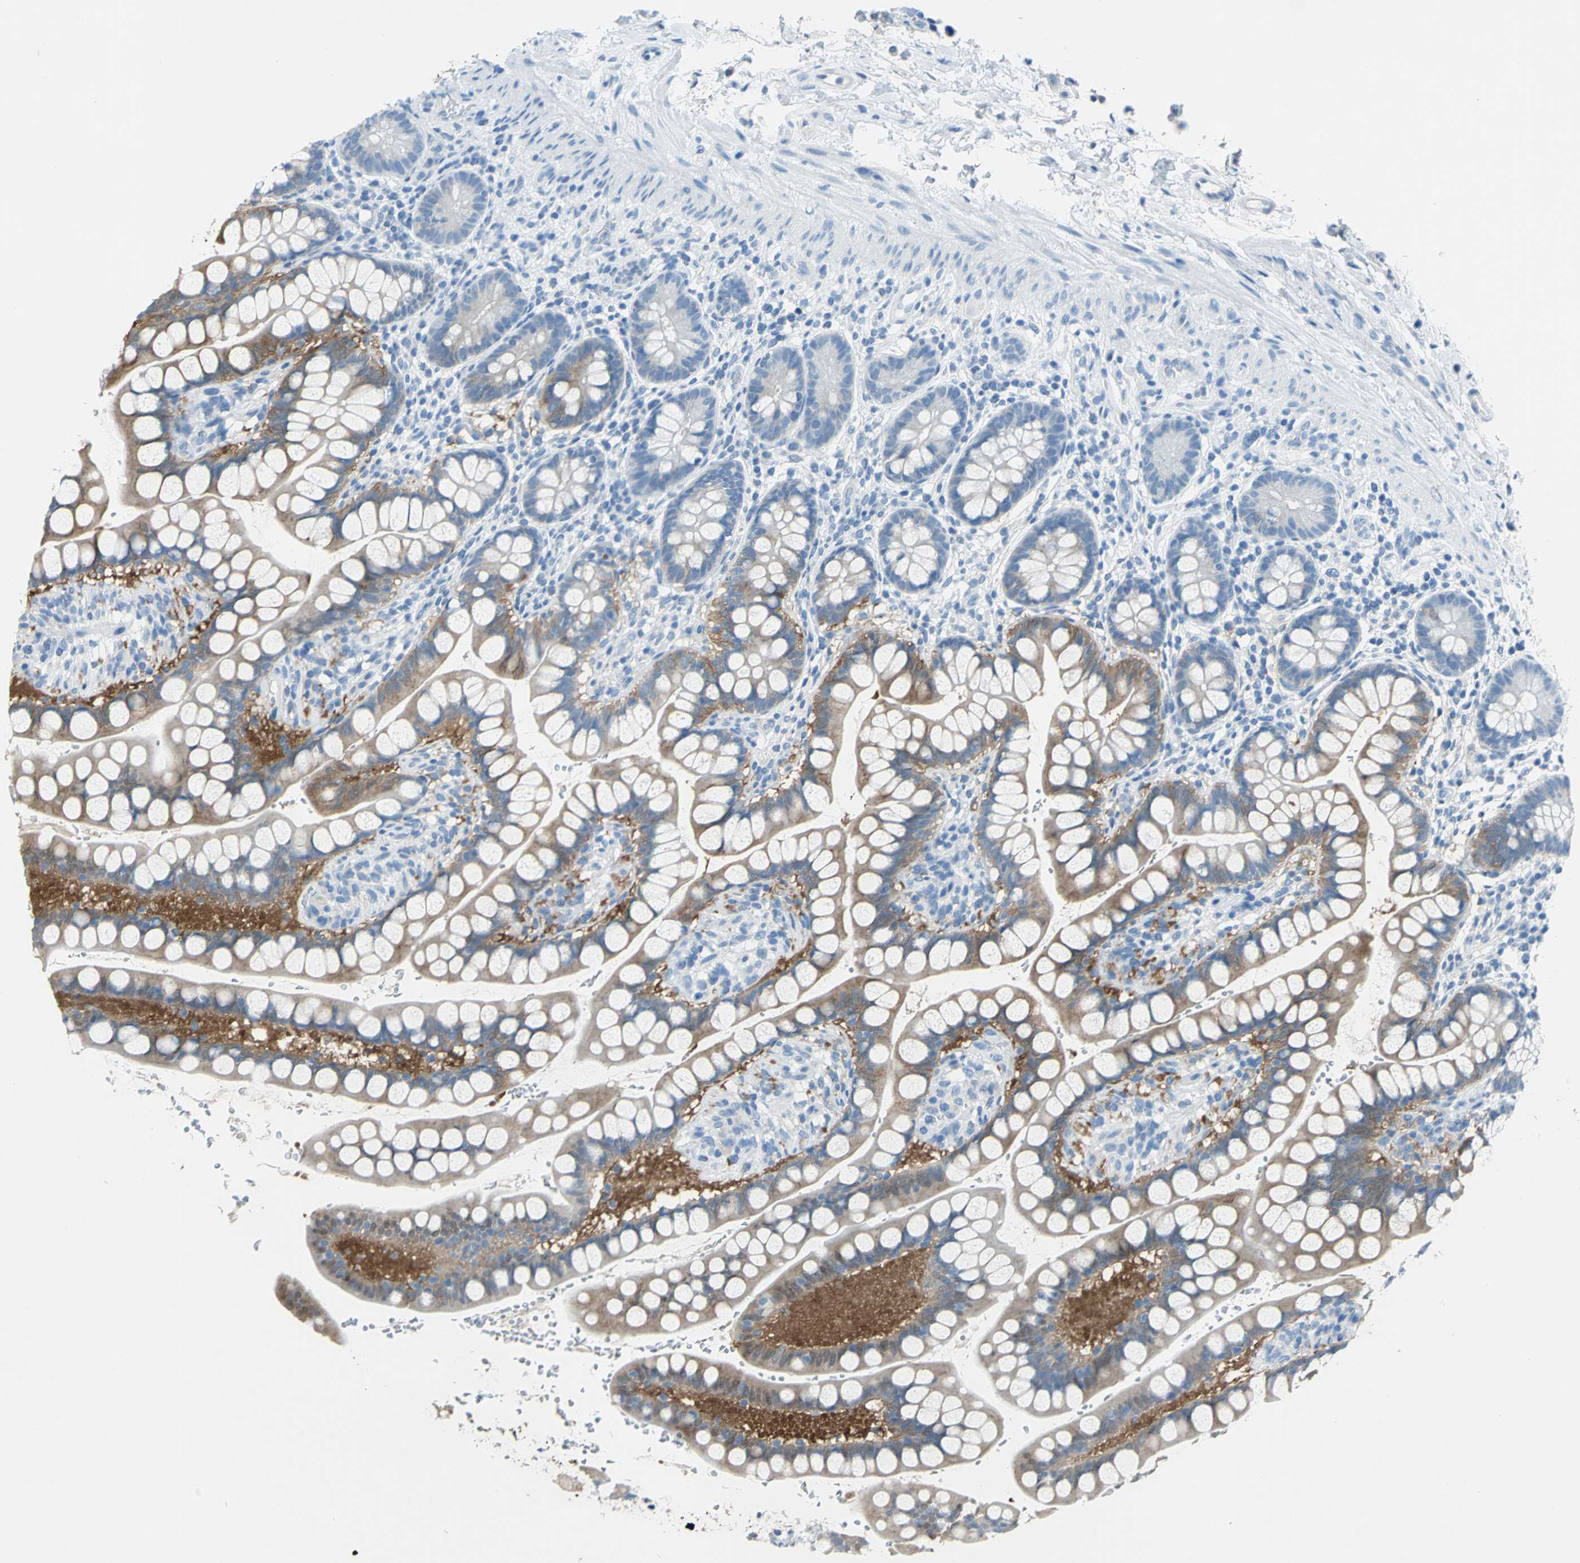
{"staining": {"intensity": "moderate", "quantity": "25%-75%", "location": "cytoplasmic/membranous"}, "tissue": "small intestine", "cell_type": "Glandular cells", "image_type": "normal", "snomed": [{"axis": "morphology", "description": "Normal tissue, NOS"}, {"axis": "topography", "description": "Small intestine"}], "caption": "Protein analysis of benign small intestine reveals moderate cytoplasmic/membranous positivity in about 25%-75% of glandular cells.", "gene": "PKLR", "patient": {"sex": "female", "age": 58}}